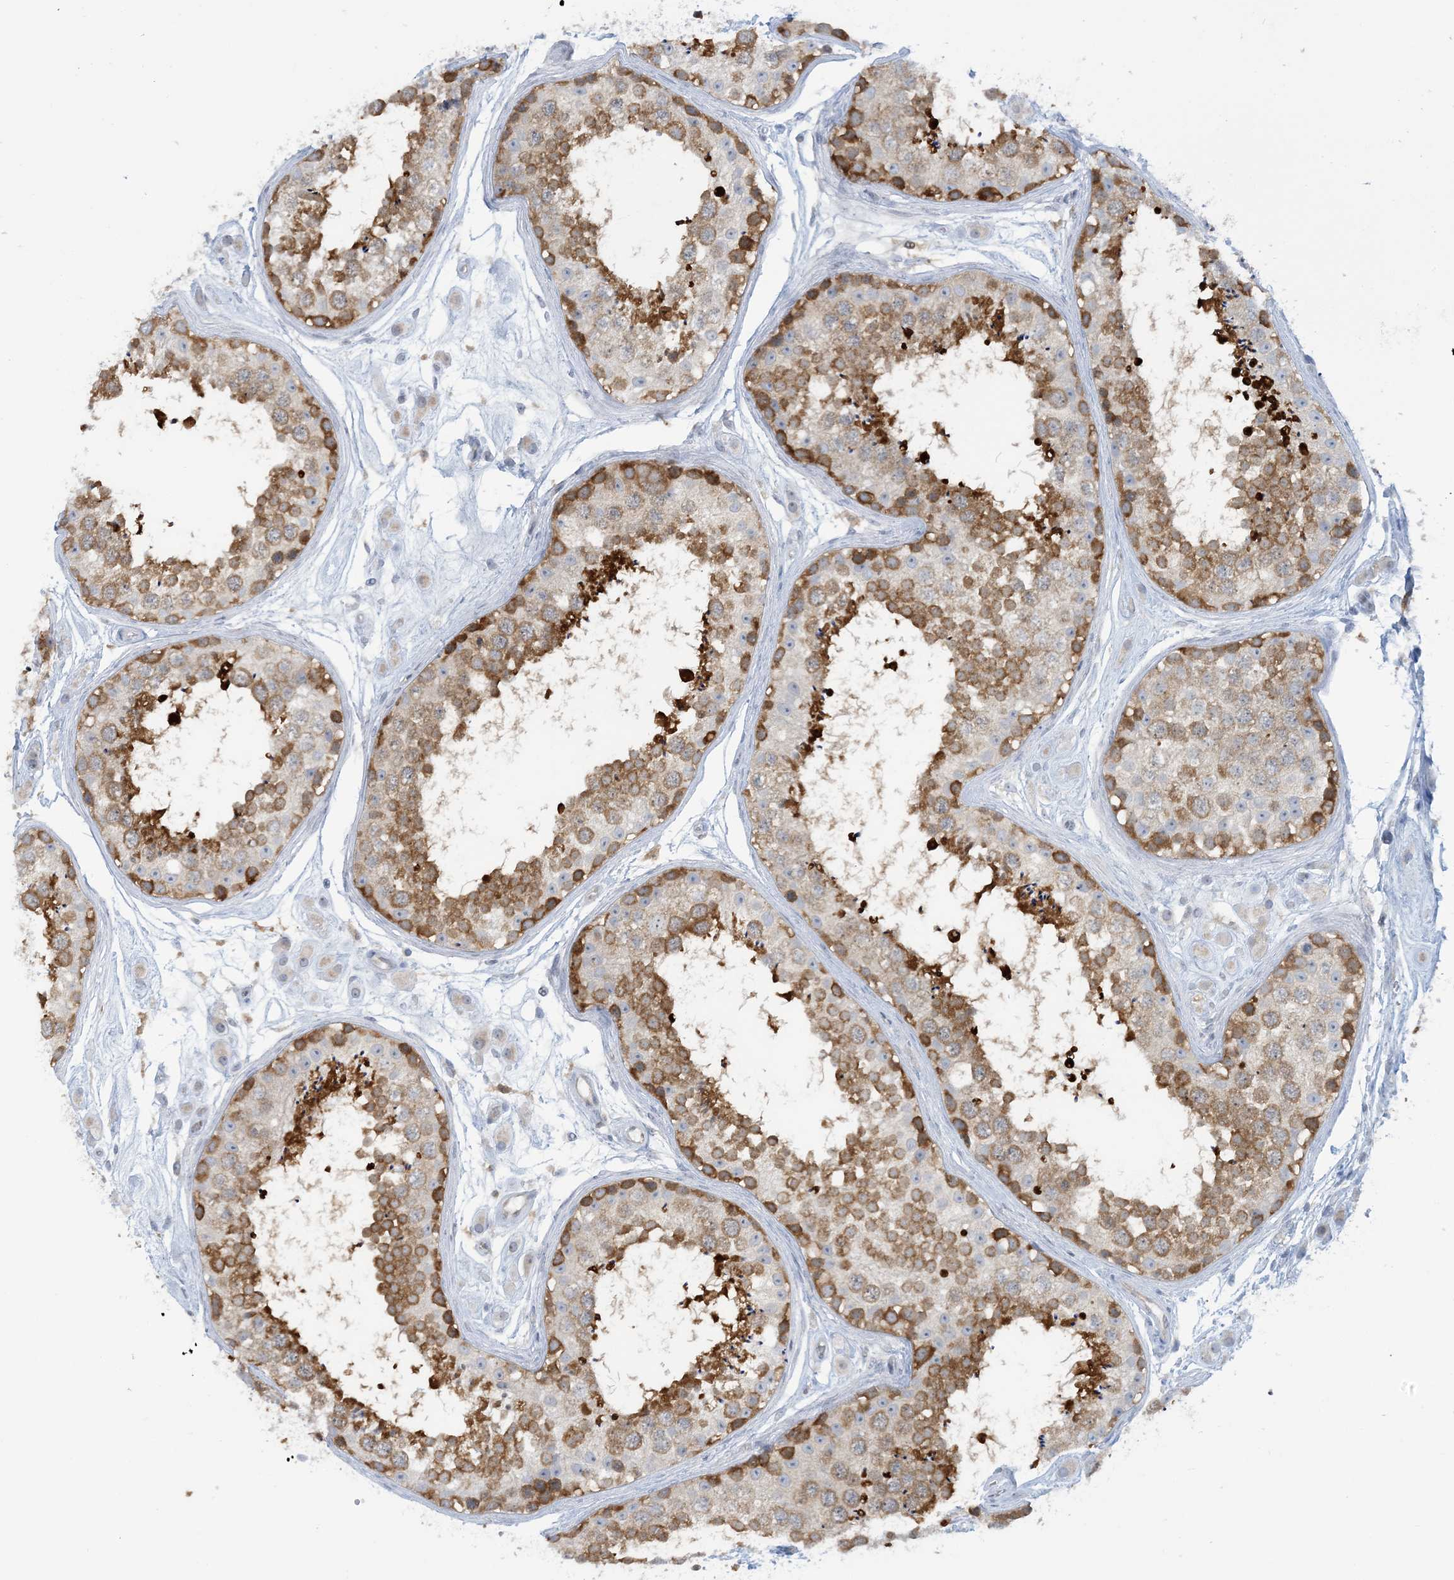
{"staining": {"intensity": "moderate", "quantity": ">75%", "location": "cytoplasmic/membranous"}, "tissue": "testis", "cell_type": "Cells in seminiferous ducts", "image_type": "normal", "snomed": [{"axis": "morphology", "description": "Normal tissue, NOS"}, {"axis": "topography", "description": "Testis"}], "caption": "A brown stain shows moderate cytoplasmic/membranous staining of a protein in cells in seminiferous ducts of normal human testis.", "gene": "MRPS18A", "patient": {"sex": "male", "age": 25}}